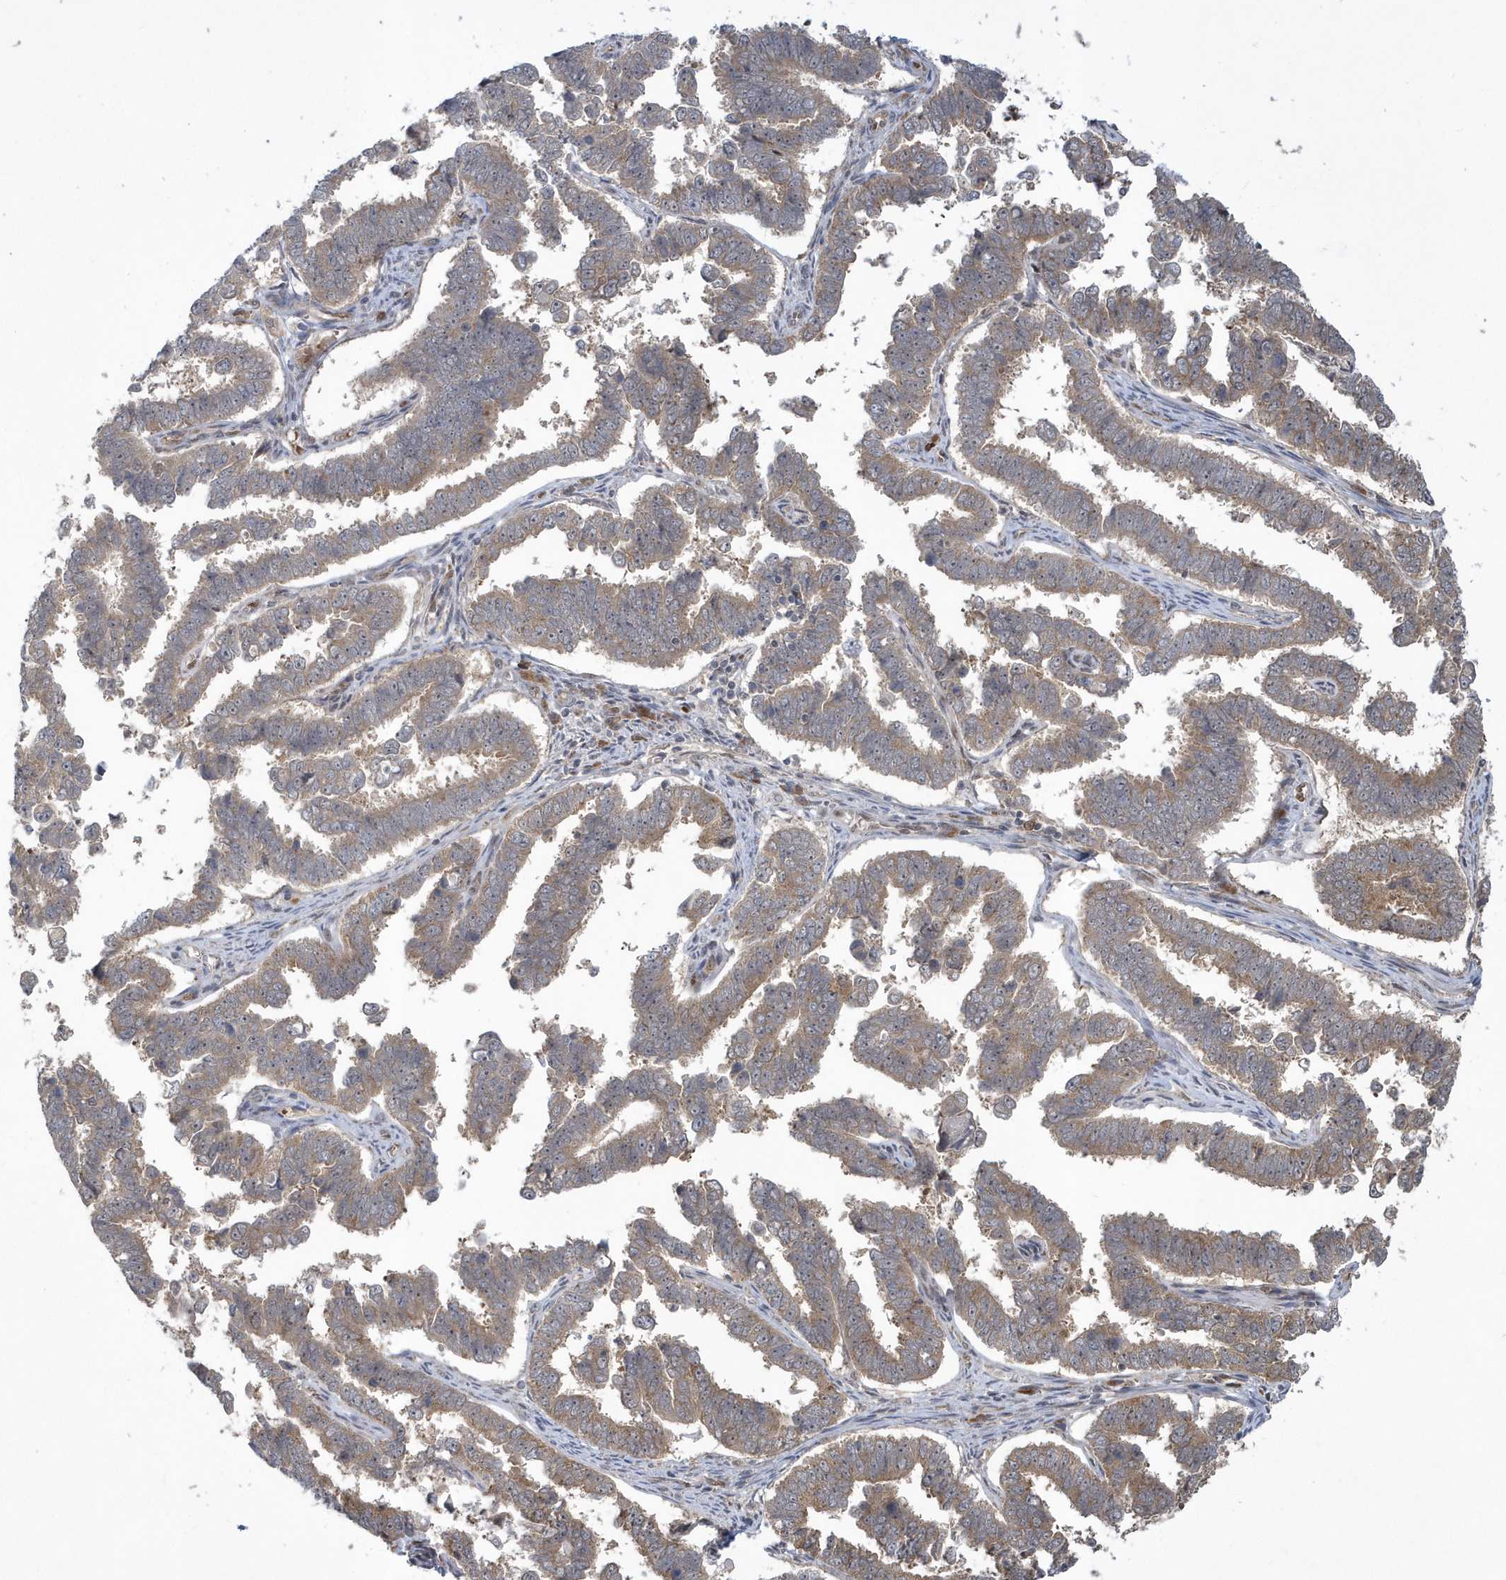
{"staining": {"intensity": "moderate", "quantity": ">75%", "location": "cytoplasmic/membranous"}, "tissue": "endometrial cancer", "cell_type": "Tumor cells", "image_type": "cancer", "snomed": [{"axis": "morphology", "description": "Adenocarcinoma, NOS"}, {"axis": "topography", "description": "Endometrium"}], "caption": "Immunohistochemistry (IHC) of human endometrial adenocarcinoma reveals medium levels of moderate cytoplasmic/membranous staining in approximately >75% of tumor cells.", "gene": "ATG4A", "patient": {"sex": "female", "age": 75}}